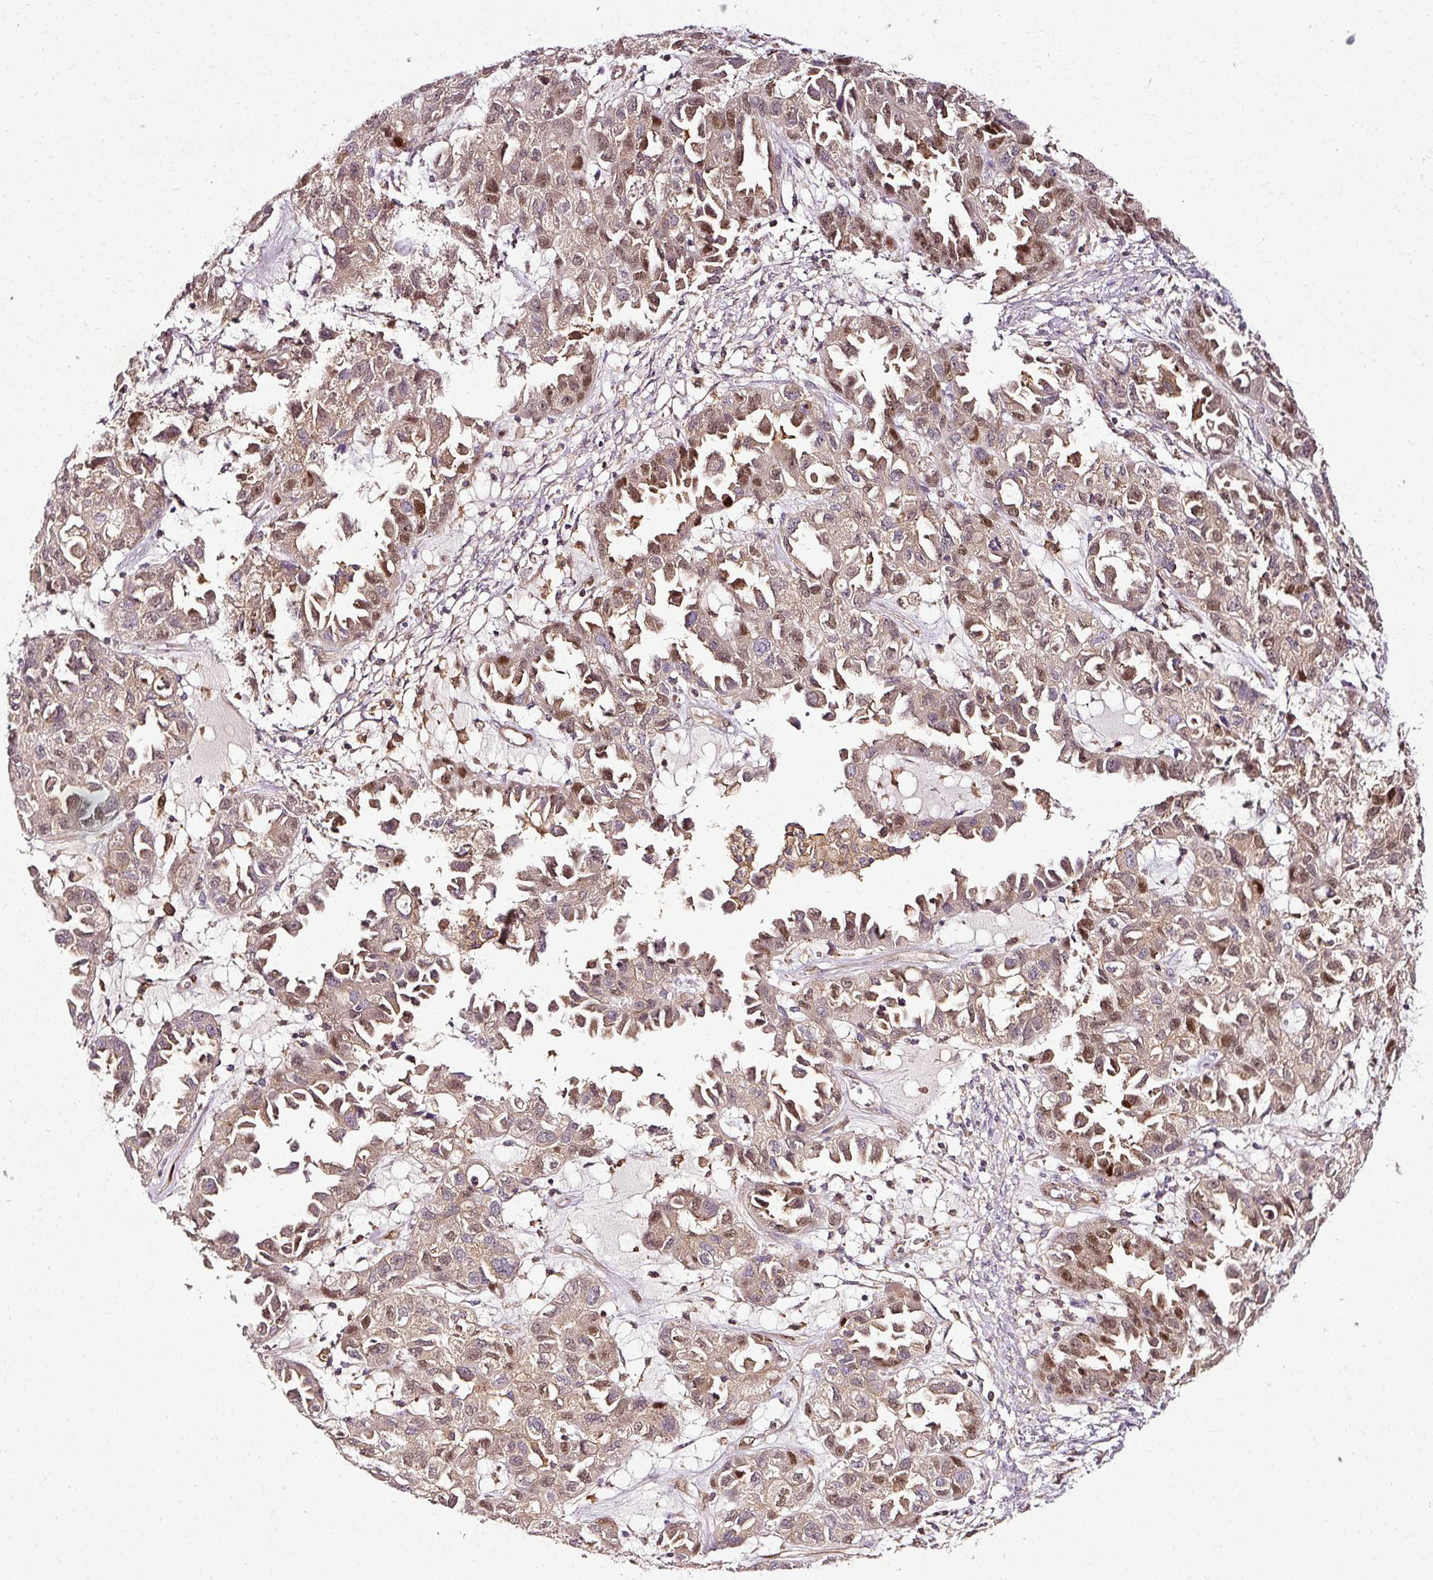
{"staining": {"intensity": "moderate", "quantity": "25%-75%", "location": "cytoplasmic/membranous,nuclear"}, "tissue": "ovarian cancer", "cell_type": "Tumor cells", "image_type": "cancer", "snomed": [{"axis": "morphology", "description": "Cystadenocarcinoma, serous, NOS"}, {"axis": "topography", "description": "Ovary"}], "caption": "An image of human ovarian serous cystadenocarcinoma stained for a protein demonstrates moderate cytoplasmic/membranous and nuclear brown staining in tumor cells.", "gene": "NAPA", "patient": {"sex": "female", "age": 84}}